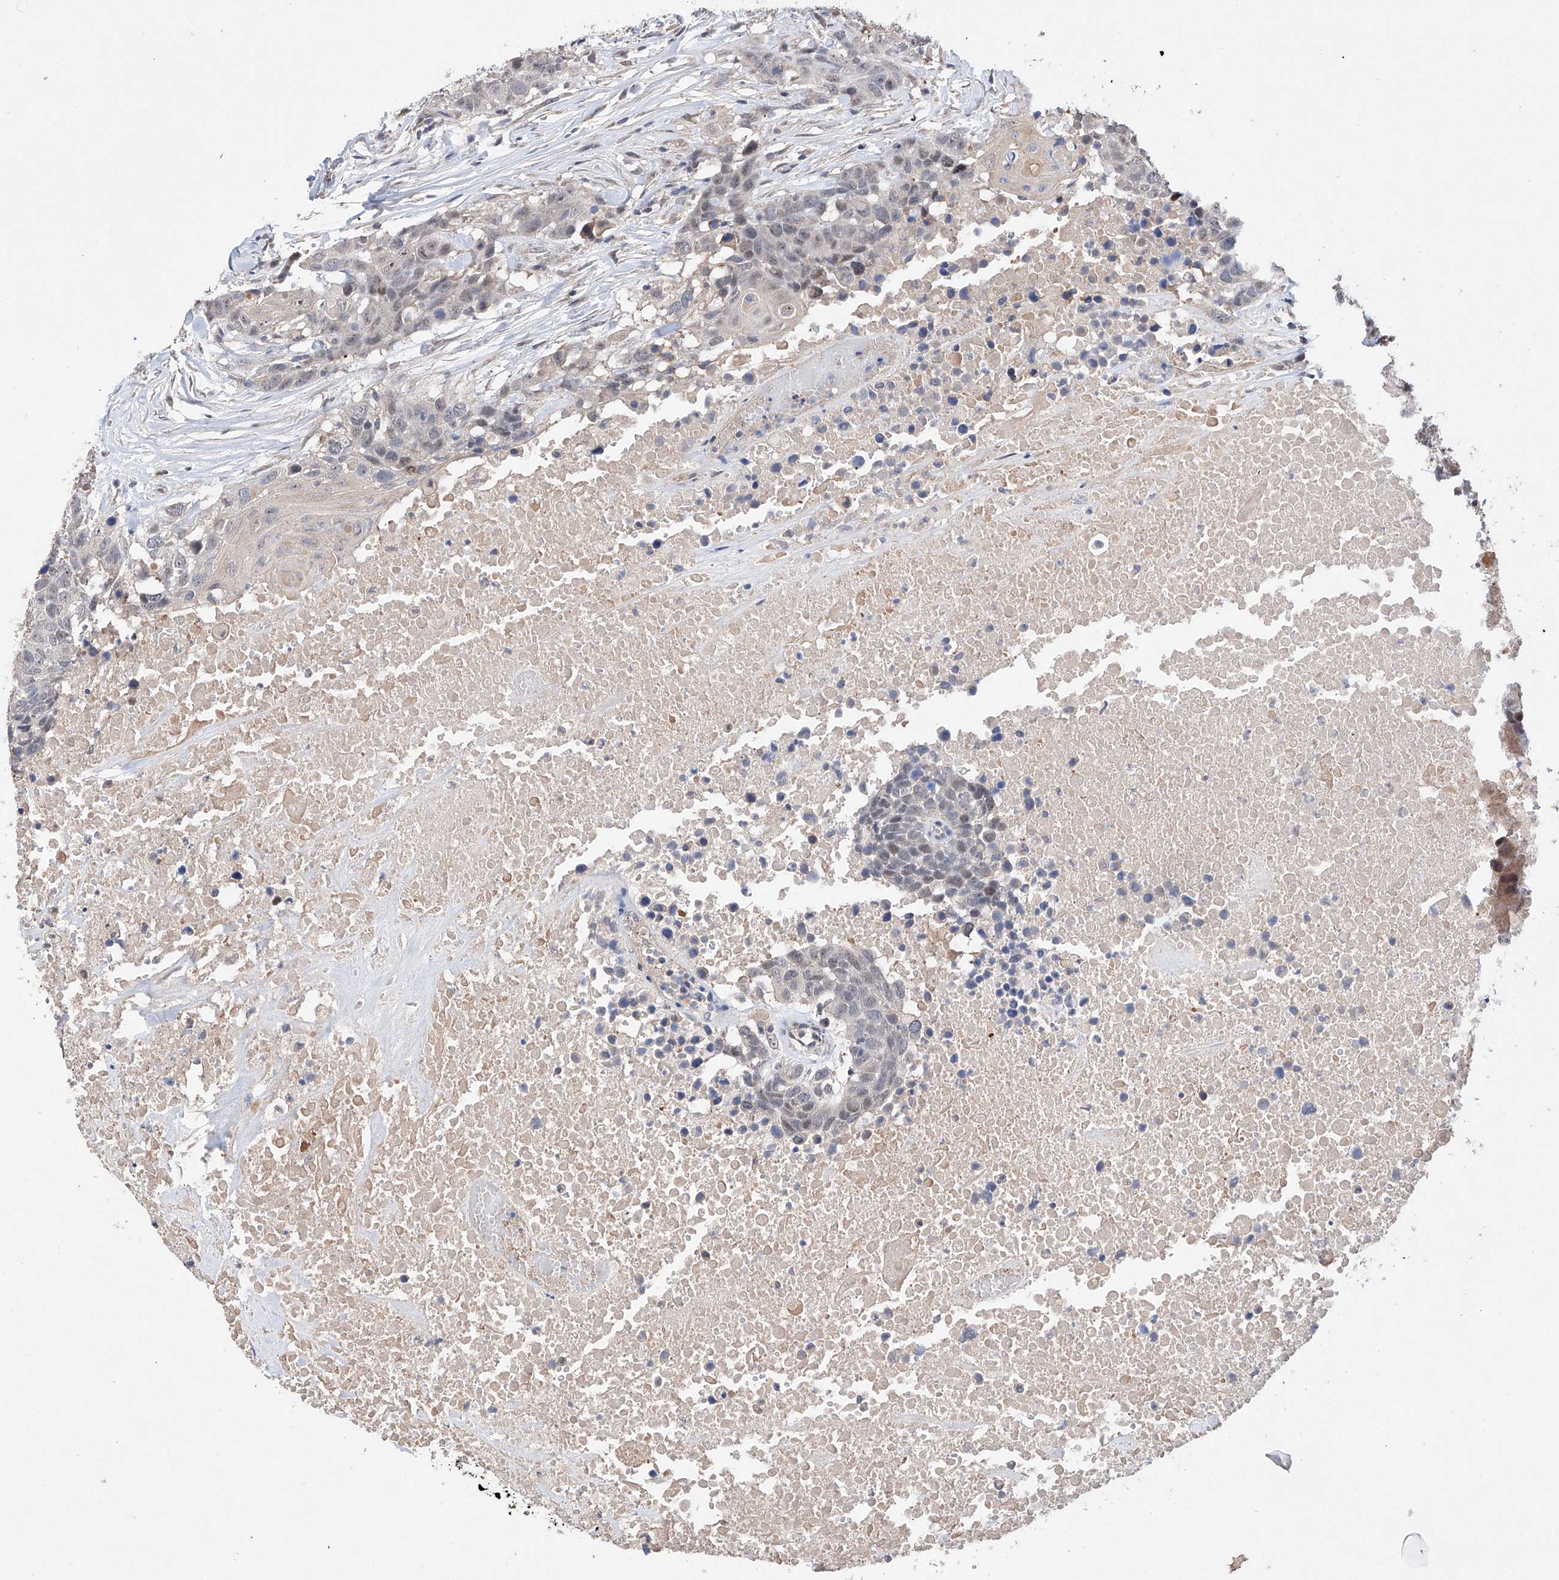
{"staining": {"intensity": "moderate", "quantity": "<25%", "location": "nuclear"}, "tissue": "head and neck cancer", "cell_type": "Tumor cells", "image_type": "cancer", "snomed": [{"axis": "morphology", "description": "Squamous cell carcinoma, NOS"}, {"axis": "topography", "description": "Head-Neck"}], "caption": "An image showing moderate nuclear staining in about <25% of tumor cells in head and neck cancer, as visualized by brown immunohistochemical staining.", "gene": "AFG1L", "patient": {"sex": "male", "age": 66}}